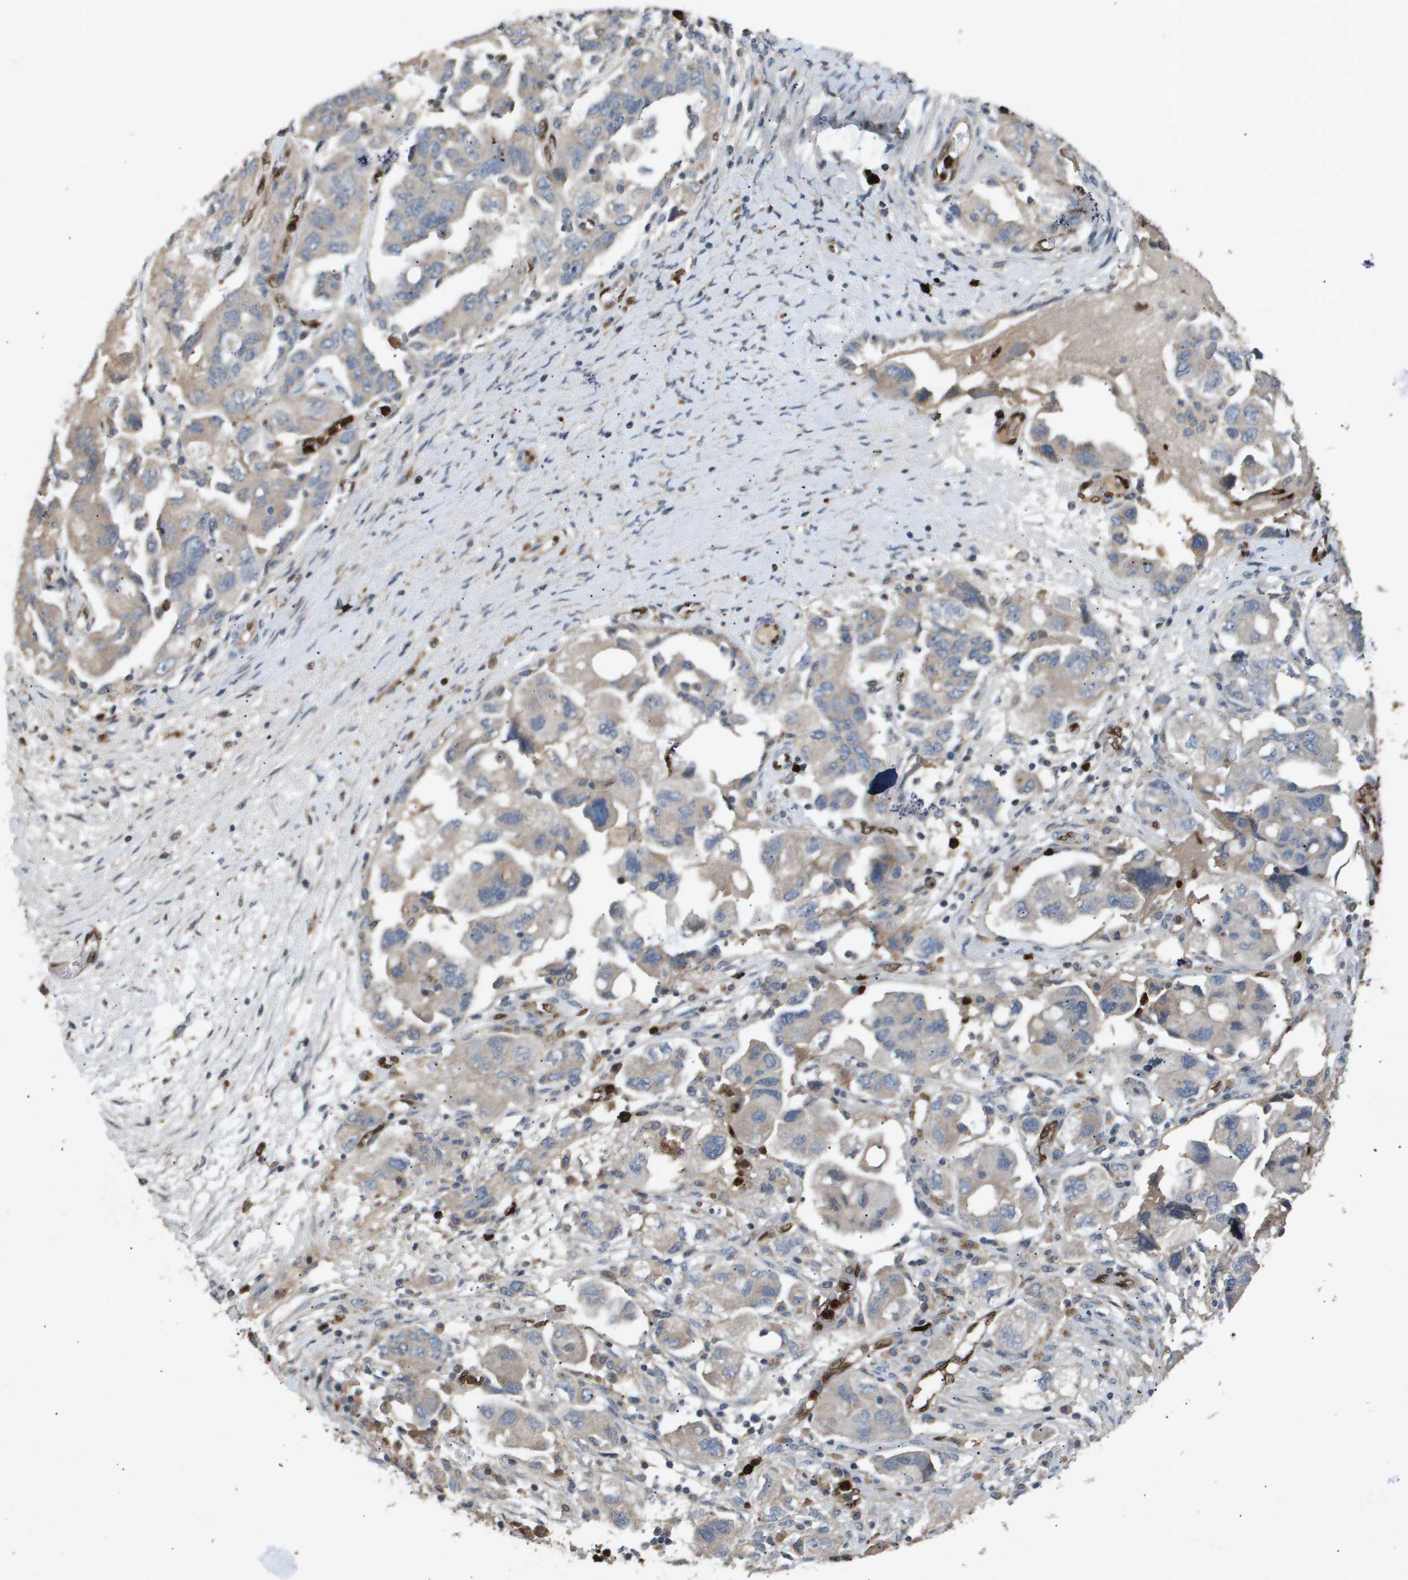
{"staining": {"intensity": "weak", "quantity": "<25%", "location": "cytoplasmic/membranous"}, "tissue": "ovarian cancer", "cell_type": "Tumor cells", "image_type": "cancer", "snomed": [{"axis": "morphology", "description": "Carcinoma, NOS"}, {"axis": "morphology", "description": "Cystadenocarcinoma, serous, NOS"}, {"axis": "topography", "description": "Ovary"}], "caption": "Tumor cells show no significant protein staining in serous cystadenocarcinoma (ovarian). (Stains: DAB immunohistochemistry with hematoxylin counter stain, Microscopy: brightfield microscopy at high magnification).", "gene": "ERG", "patient": {"sex": "female", "age": 69}}